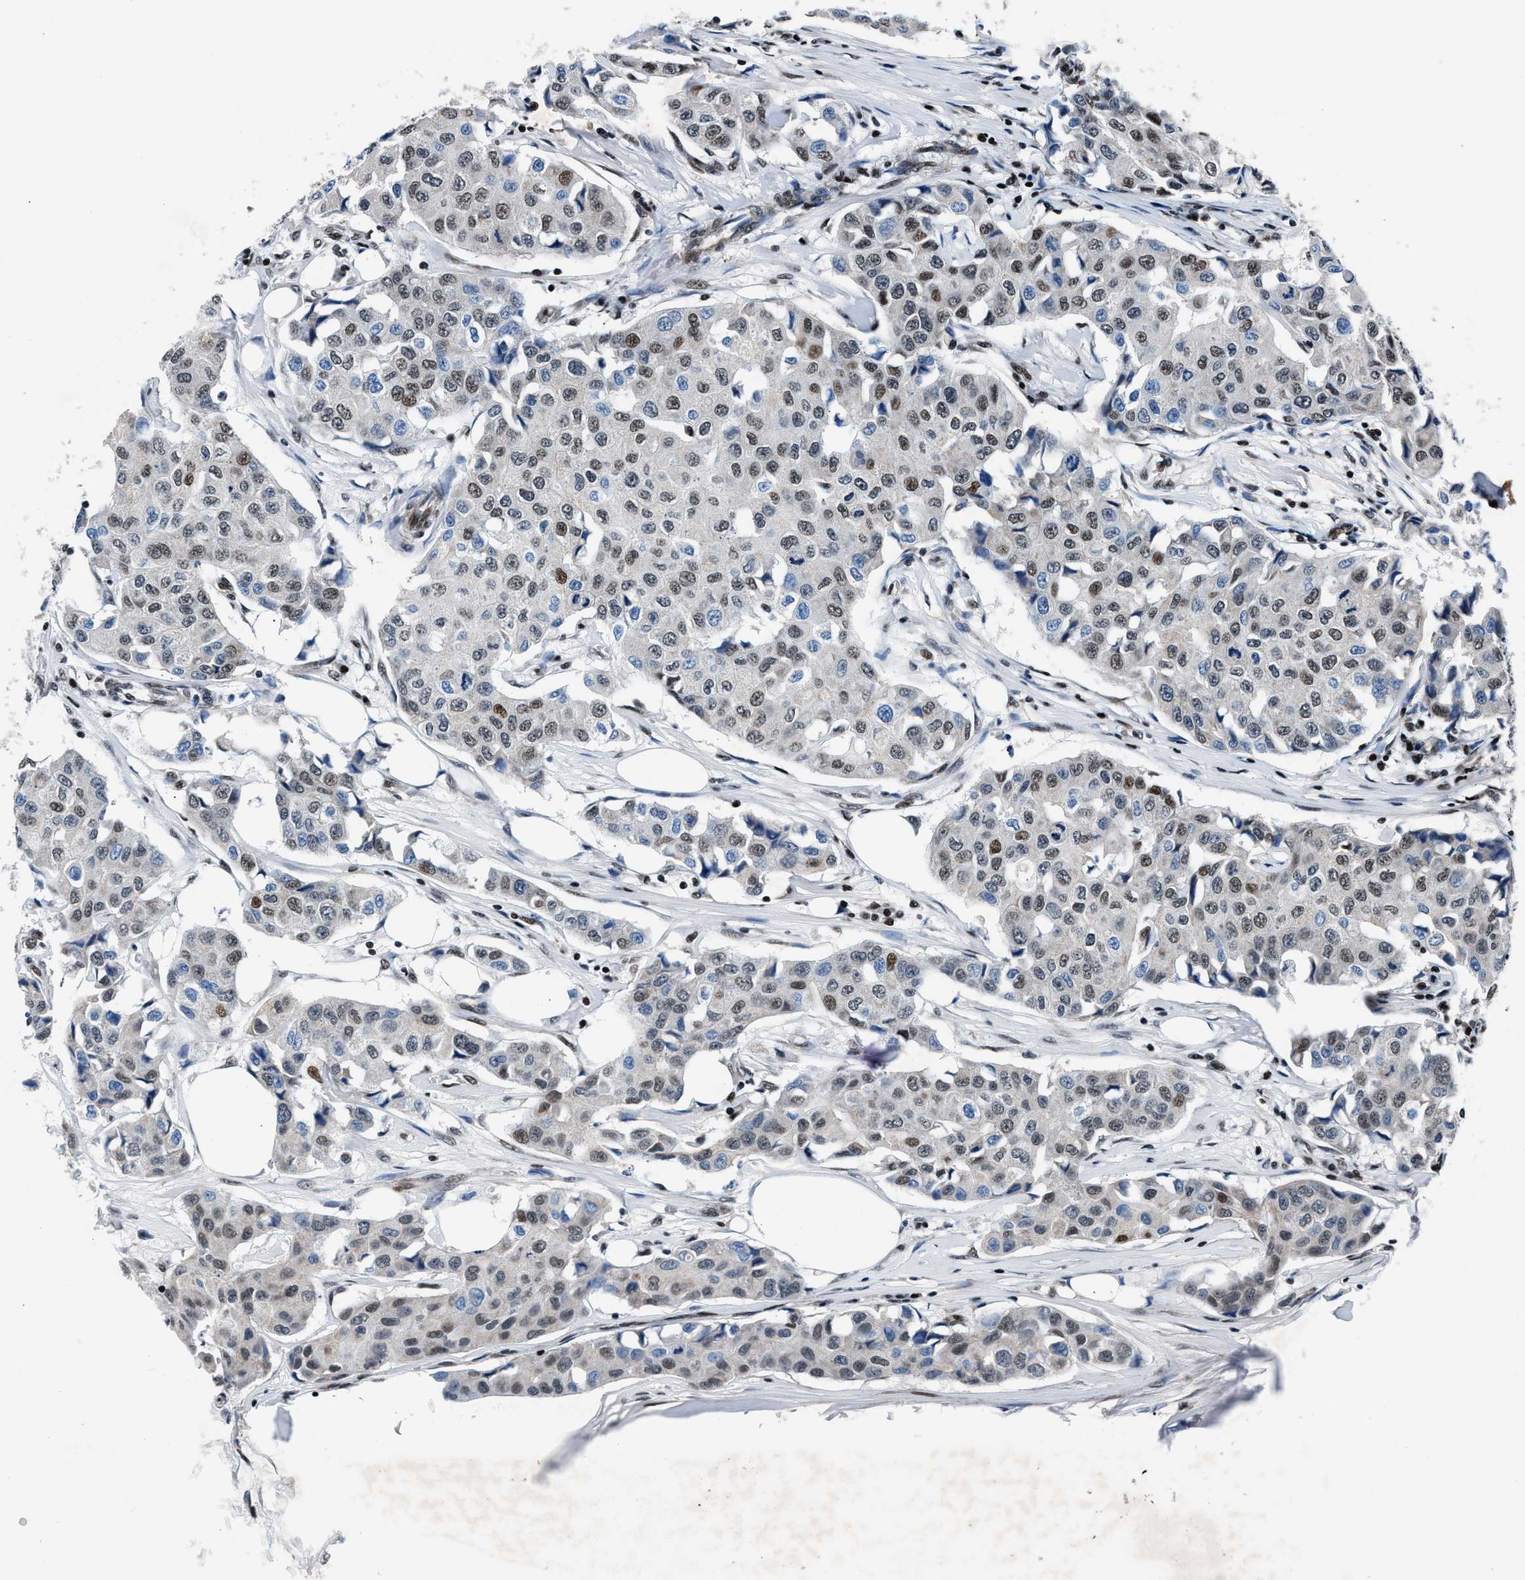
{"staining": {"intensity": "moderate", "quantity": "25%-75%", "location": "nuclear"}, "tissue": "breast cancer", "cell_type": "Tumor cells", "image_type": "cancer", "snomed": [{"axis": "morphology", "description": "Duct carcinoma"}, {"axis": "topography", "description": "Breast"}], "caption": "Immunohistochemistry (IHC) of human invasive ductal carcinoma (breast) reveals medium levels of moderate nuclear staining in approximately 25%-75% of tumor cells. Ihc stains the protein in brown and the nuclei are stained blue.", "gene": "PRRC2B", "patient": {"sex": "female", "age": 80}}